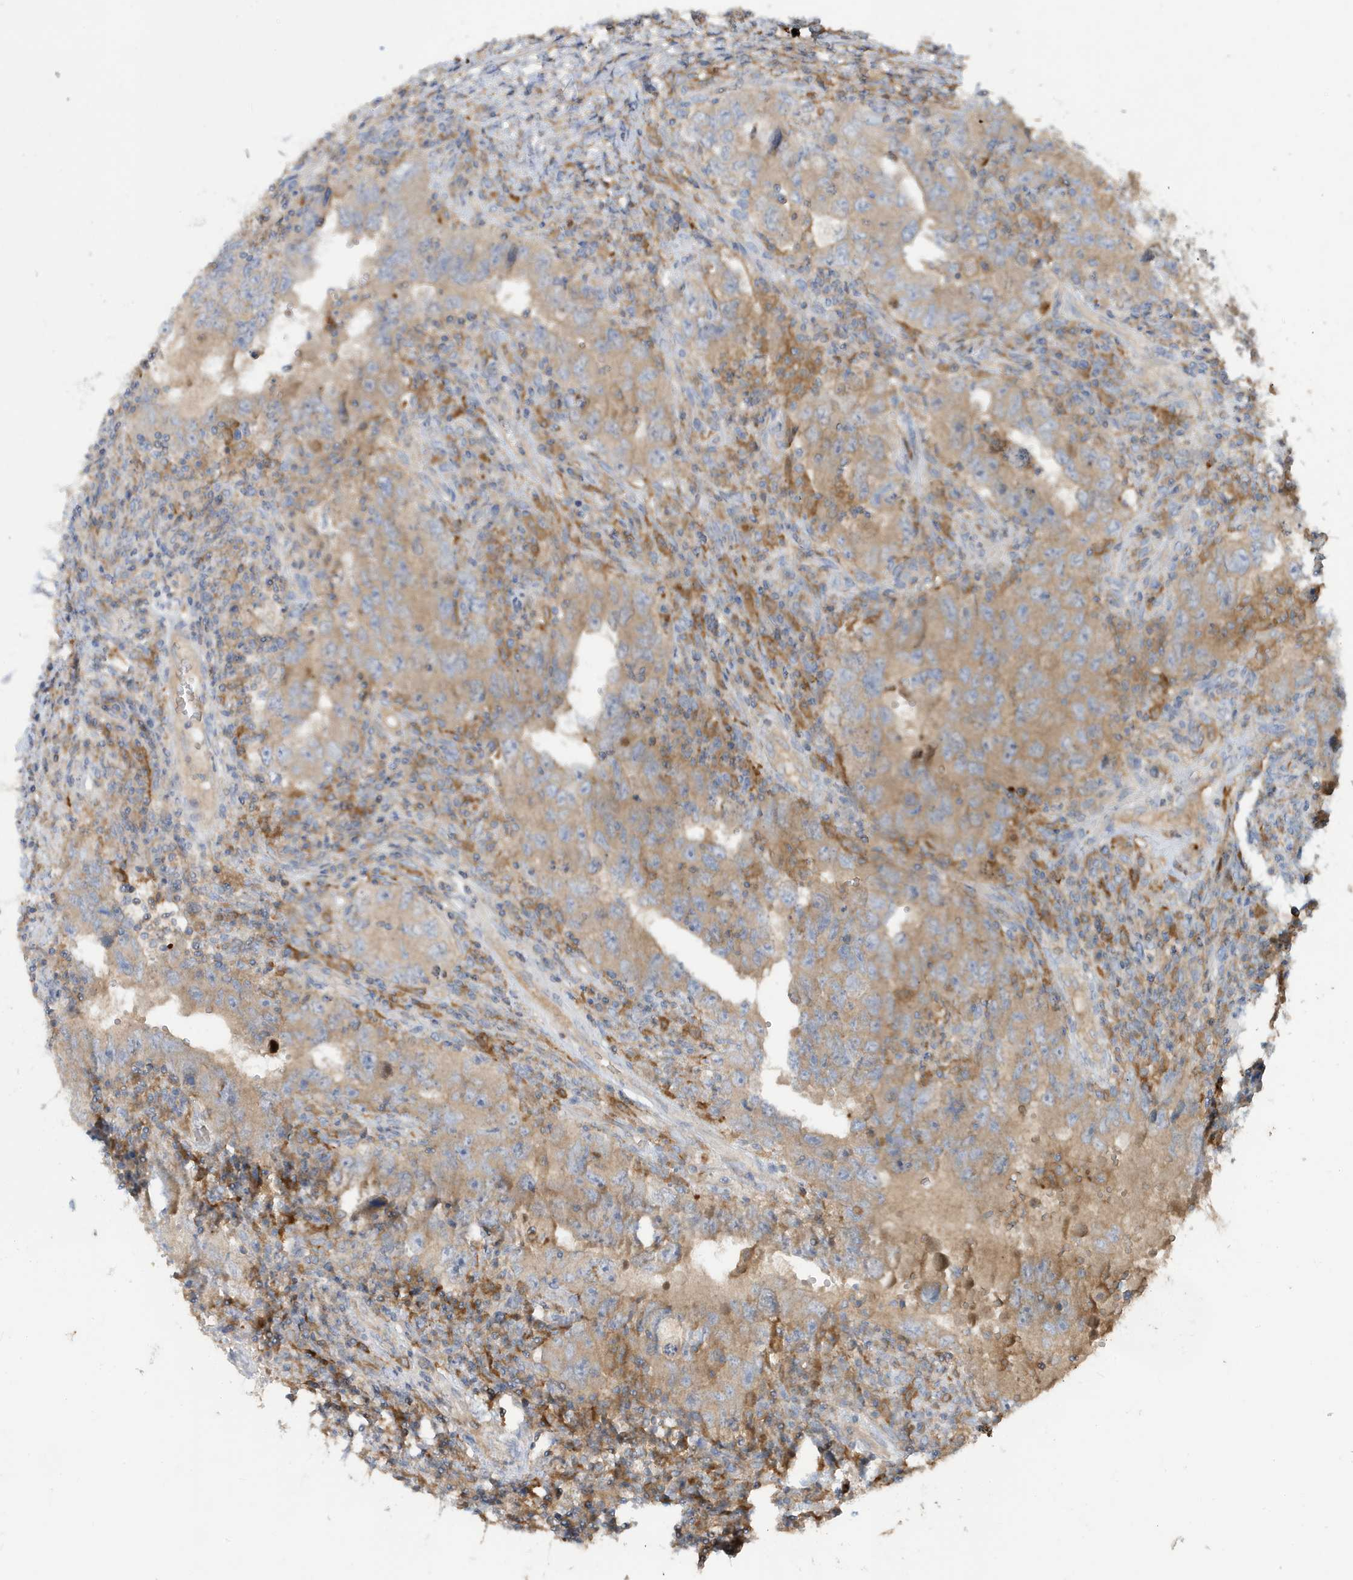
{"staining": {"intensity": "weak", "quantity": "<25%", "location": "cytoplasmic/membranous"}, "tissue": "testis cancer", "cell_type": "Tumor cells", "image_type": "cancer", "snomed": [{"axis": "morphology", "description": "Carcinoma, Embryonal, NOS"}, {"axis": "topography", "description": "Testis"}], "caption": "High power microscopy image of an immunohistochemistry (IHC) photomicrograph of embryonal carcinoma (testis), revealing no significant positivity in tumor cells. The staining was performed using DAB to visualize the protein expression in brown, while the nuclei were stained in blue with hematoxylin (Magnification: 20x).", "gene": "ABTB1", "patient": {"sex": "male", "age": 26}}